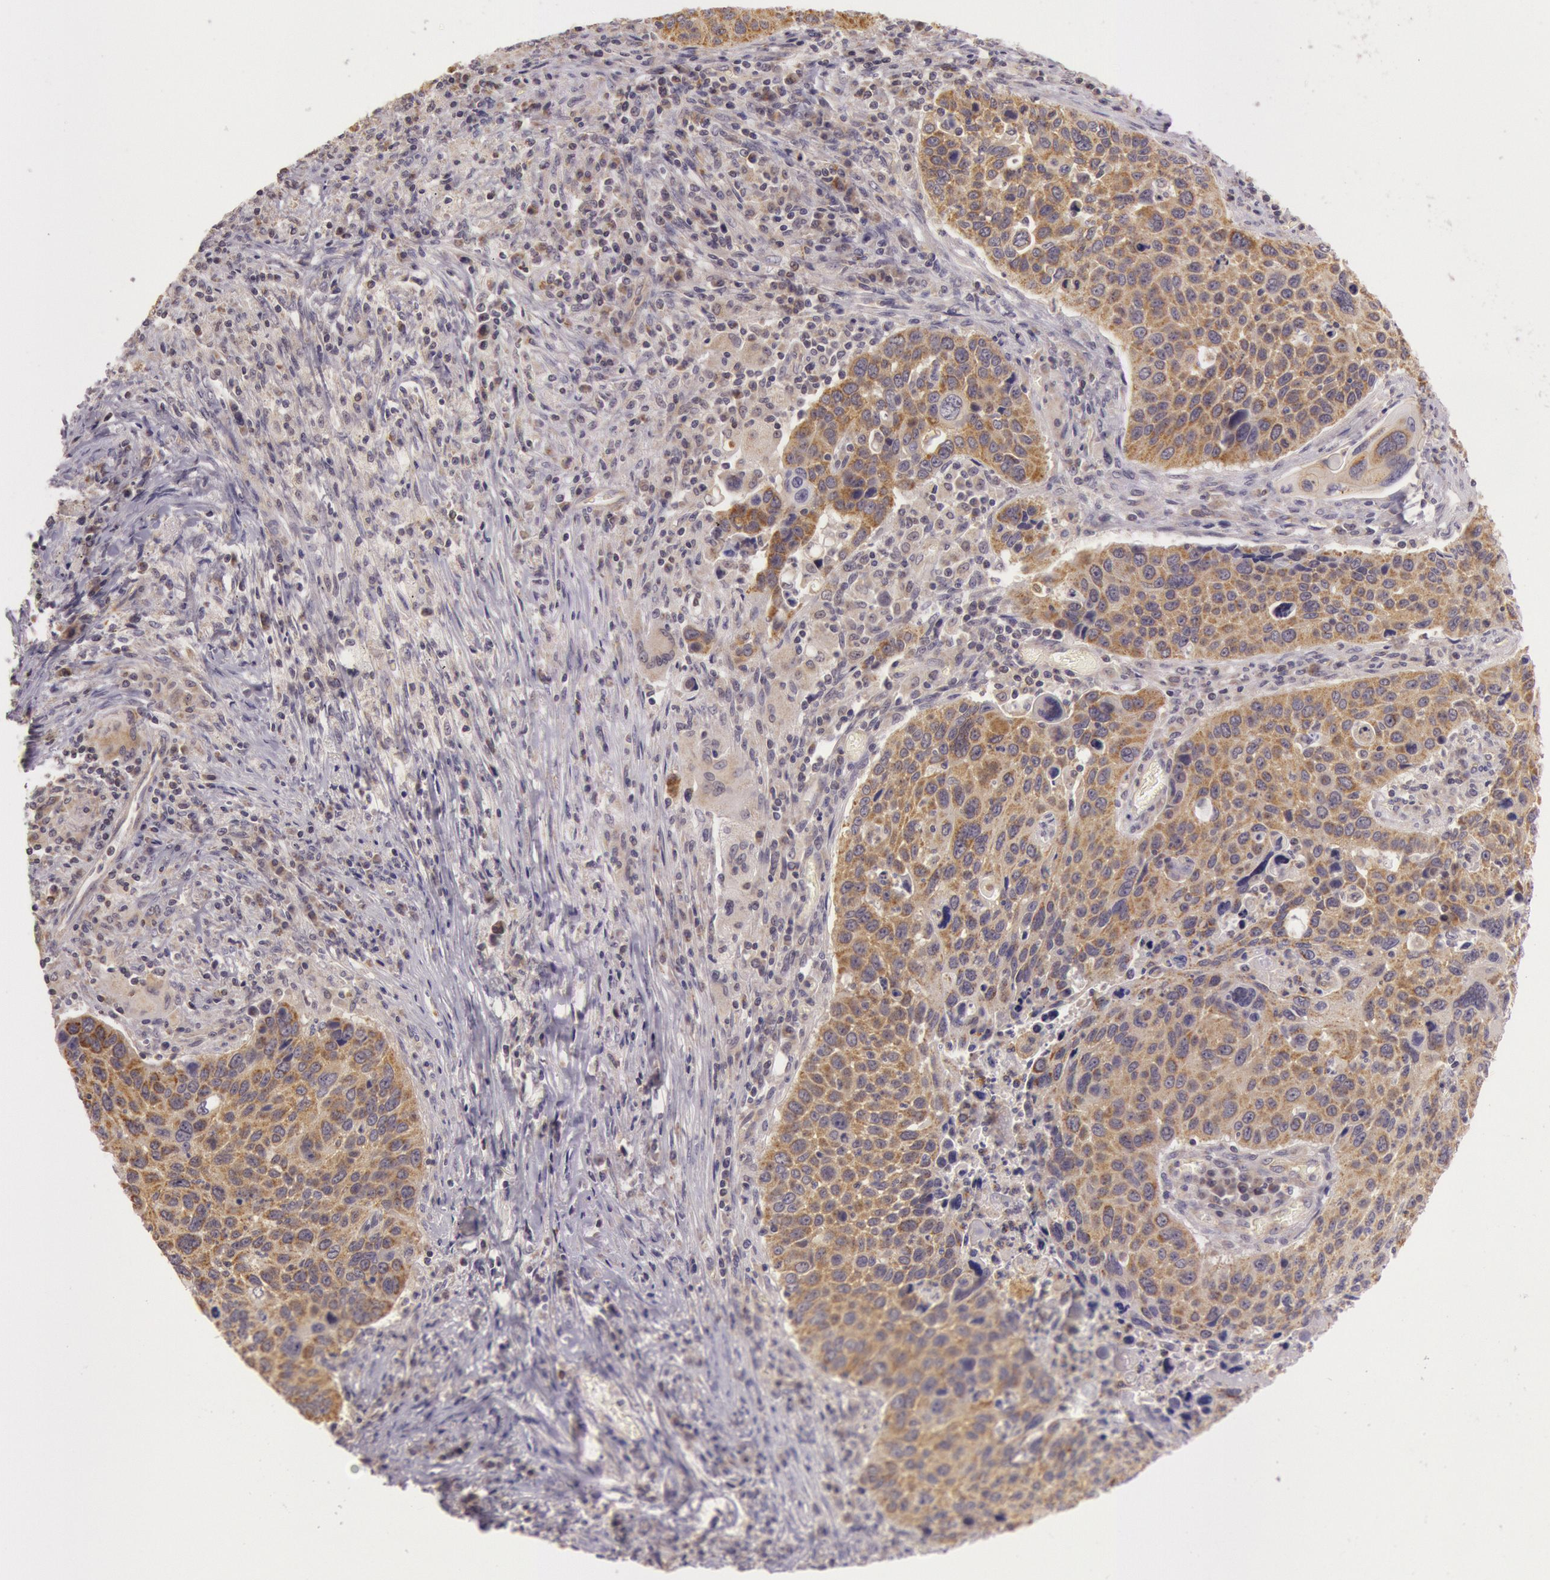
{"staining": {"intensity": "moderate", "quantity": ">75%", "location": "cytoplasmic/membranous"}, "tissue": "lung cancer", "cell_type": "Tumor cells", "image_type": "cancer", "snomed": [{"axis": "morphology", "description": "Squamous cell carcinoma, NOS"}, {"axis": "topography", "description": "Lung"}], "caption": "High-power microscopy captured an immunohistochemistry histopathology image of squamous cell carcinoma (lung), revealing moderate cytoplasmic/membranous staining in approximately >75% of tumor cells. (Stains: DAB (3,3'-diaminobenzidine) in brown, nuclei in blue, Microscopy: brightfield microscopy at high magnification).", "gene": "CDK16", "patient": {"sex": "male", "age": 68}}